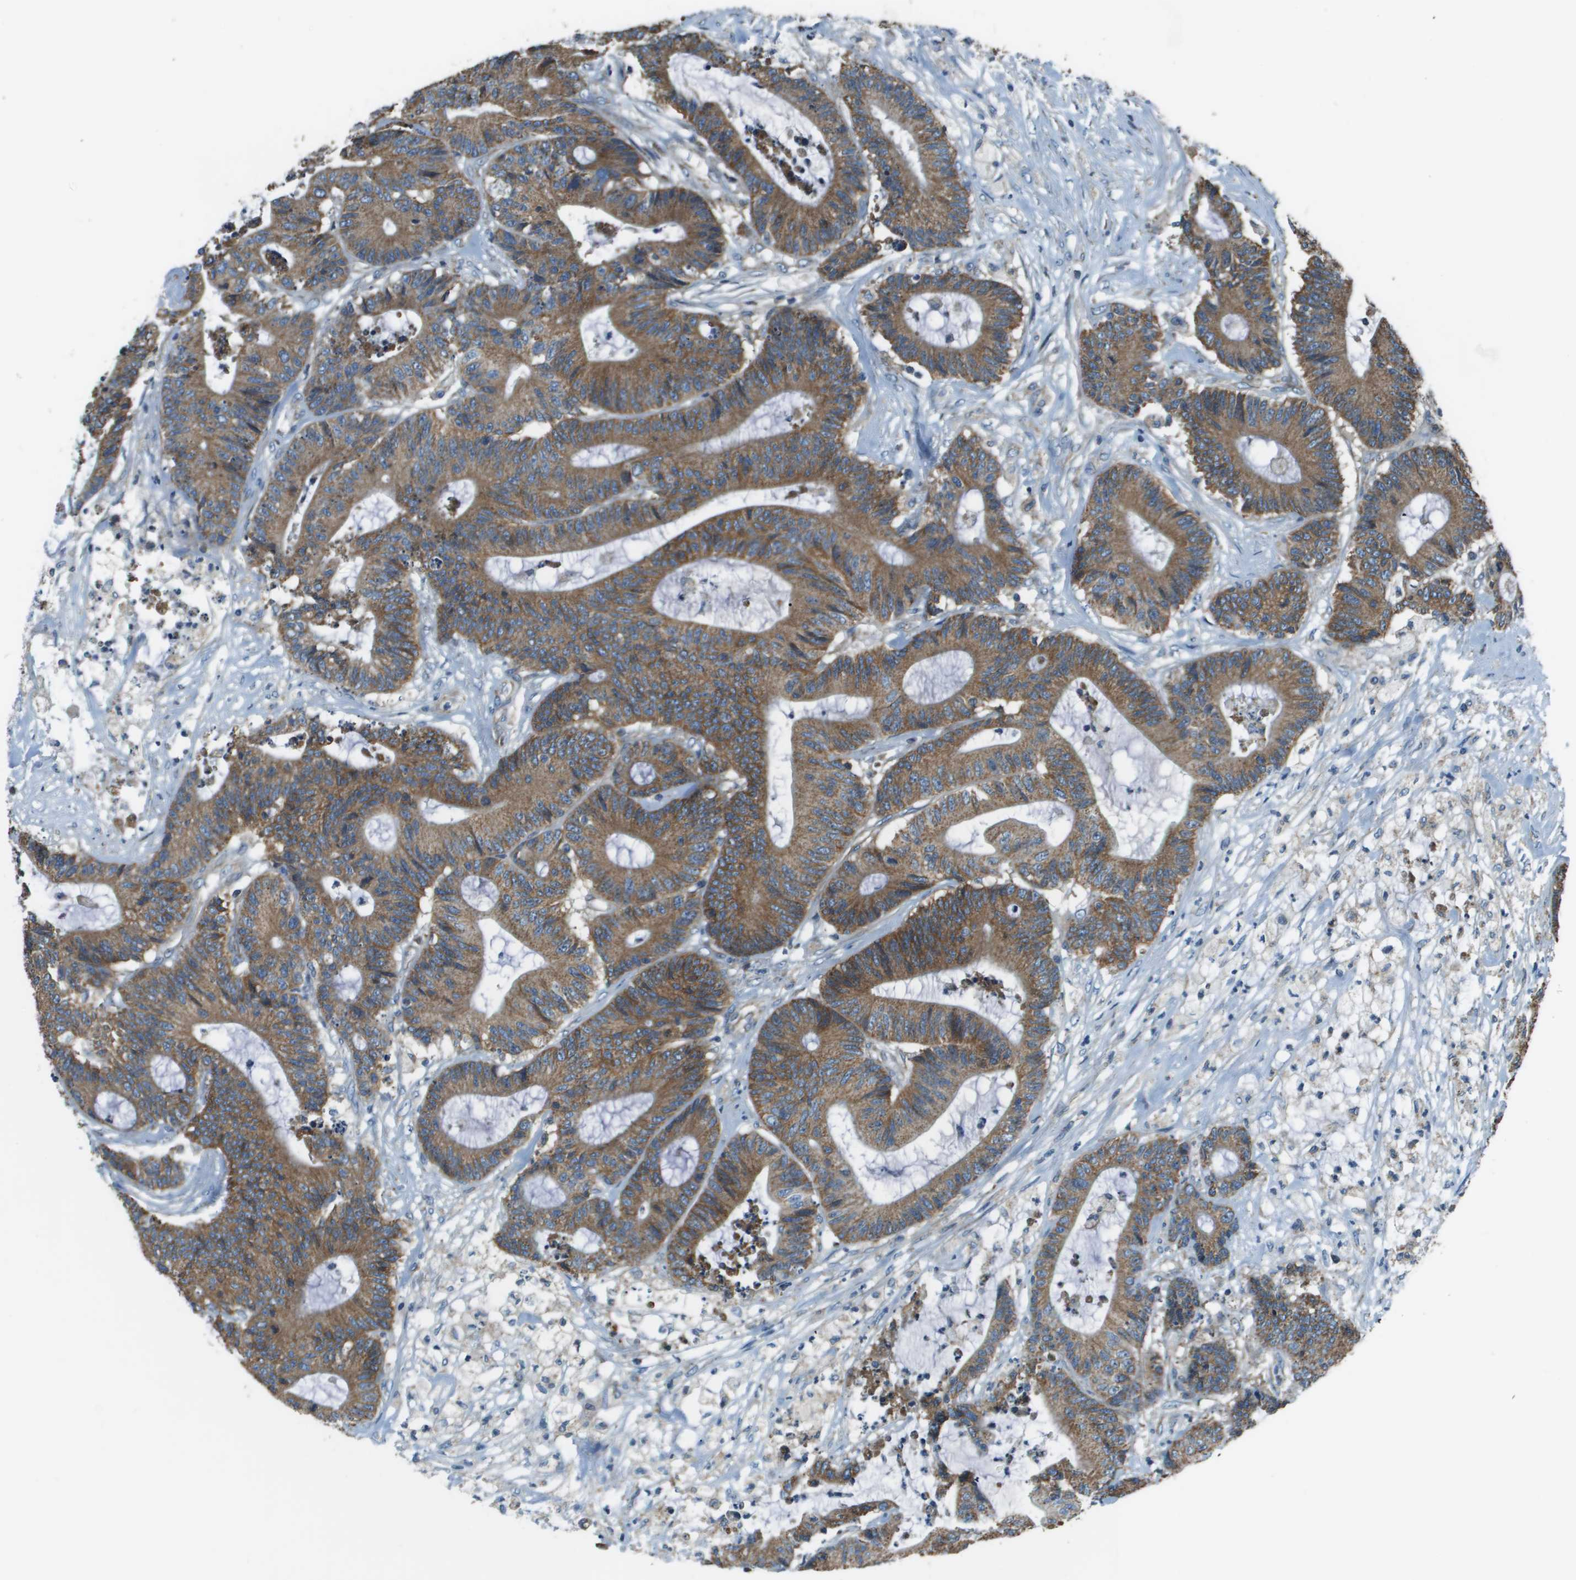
{"staining": {"intensity": "moderate", "quantity": ">75%", "location": "cytoplasmic/membranous"}, "tissue": "colorectal cancer", "cell_type": "Tumor cells", "image_type": "cancer", "snomed": [{"axis": "morphology", "description": "Adenocarcinoma, NOS"}, {"axis": "topography", "description": "Colon"}], "caption": "Immunohistochemistry photomicrograph of colorectal adenocarcinoma stained for a protein (brown), which shows medium levels of moderate cytoplasmic/membranous staining in approximately >75% of tumor cells.", "gene": "TMEM51", "patient": {"sex": "female", "age": 84}}